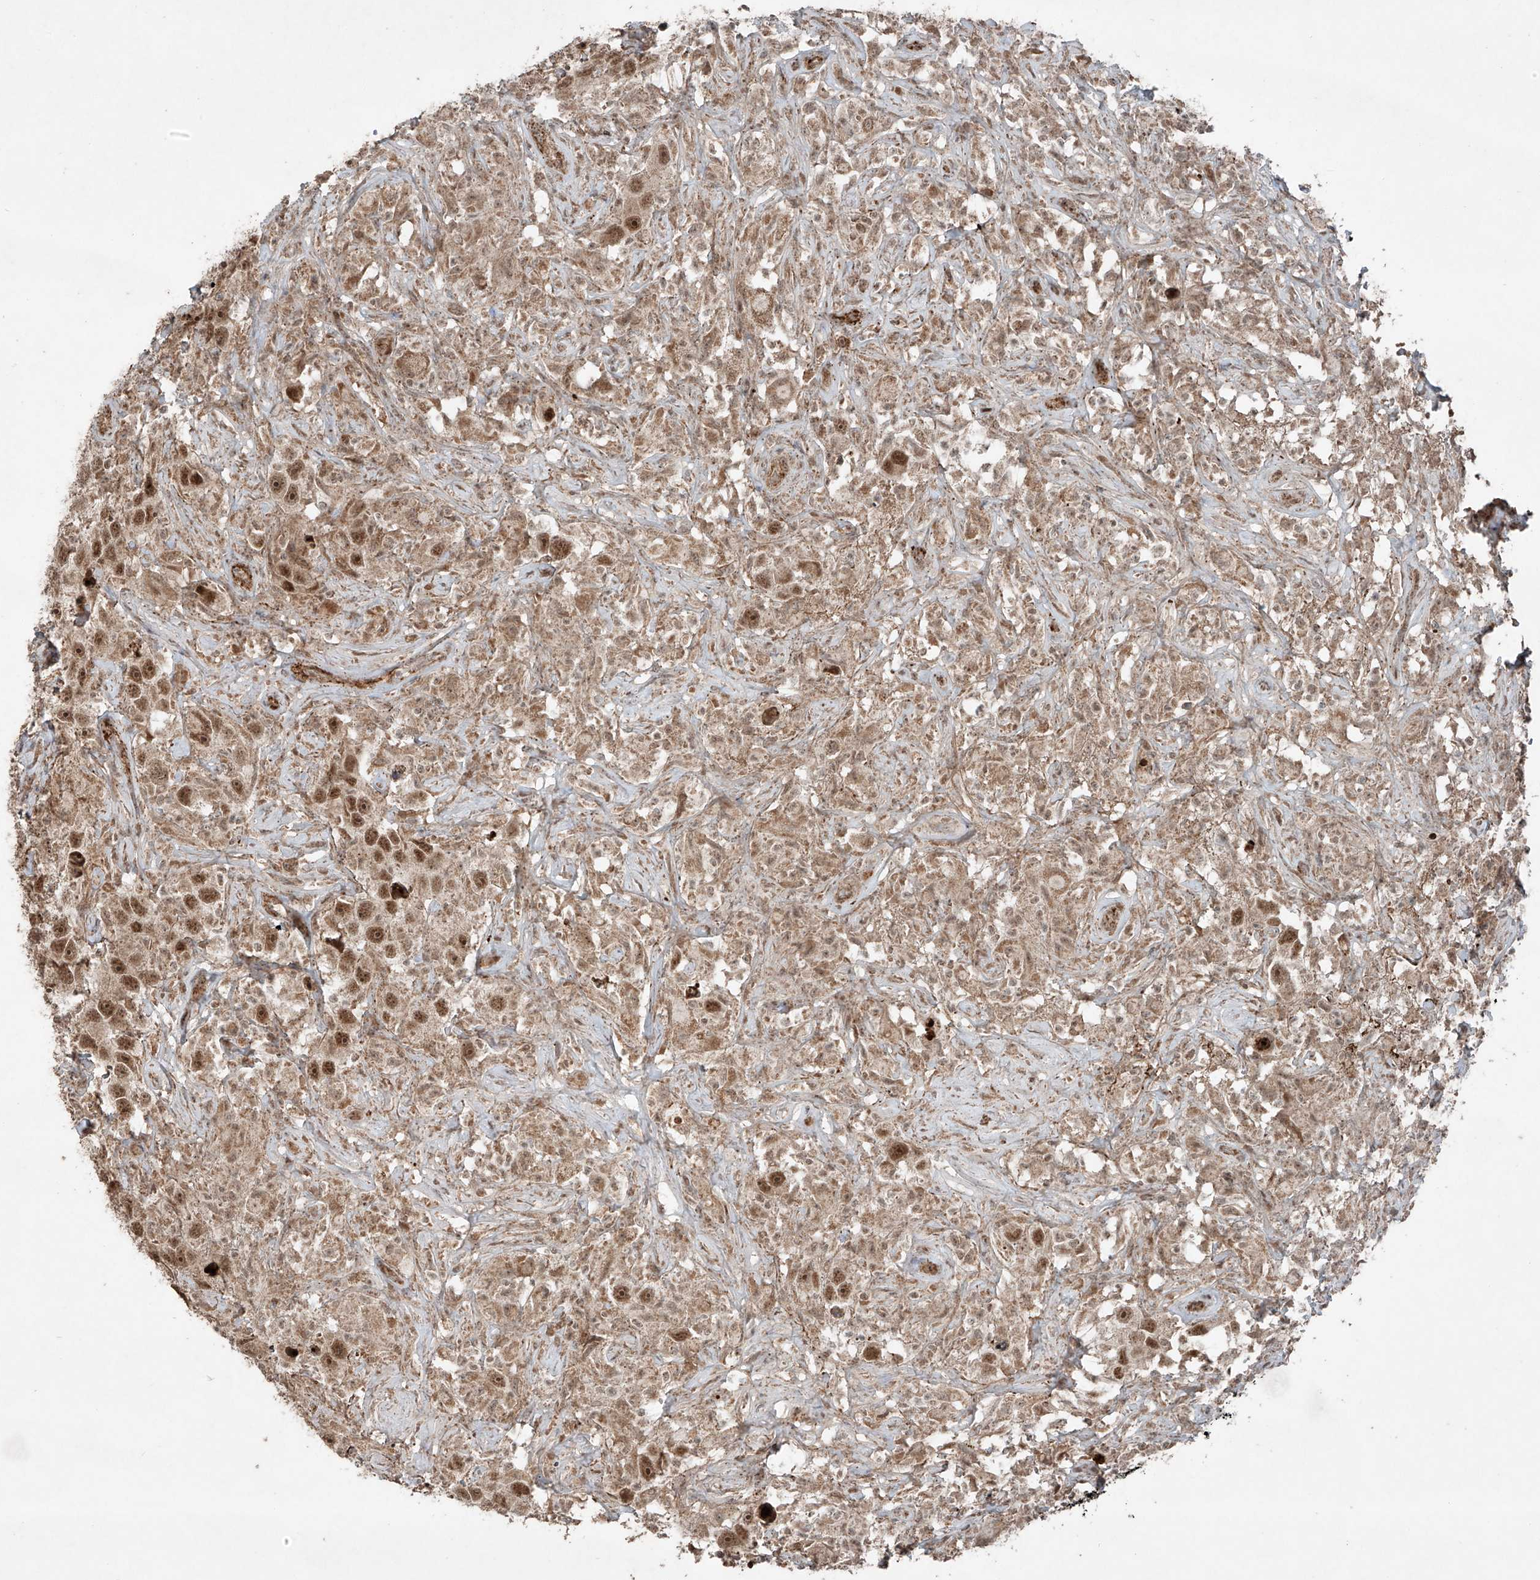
{"staining": {"intensity": "moderate", "quantity": ">75%", "location": "cytoplasmic/membranous,nuclear"}, "tissue": "testis cancer", "cell_type": "Tumor cells", "image_type": "cancer", "snomed": [{"axis": "morphology", "description": "Seminoma, NOS"}, {"axis": "topography", "description": "Testis"}], "caption": "Protein analysis of testis cancer (seminoma) tissue shows moderate cytoplasmic/membranous and nuclear expression in about >75% of tumor cells. The staining was performed using DAB to visualize the protein expression in brown, while the nuclei were stained in blue with hematoxylin (Magnification: 20x).", "gene": "ZNF620", "patient": {"sex": "male", "age": 49}}